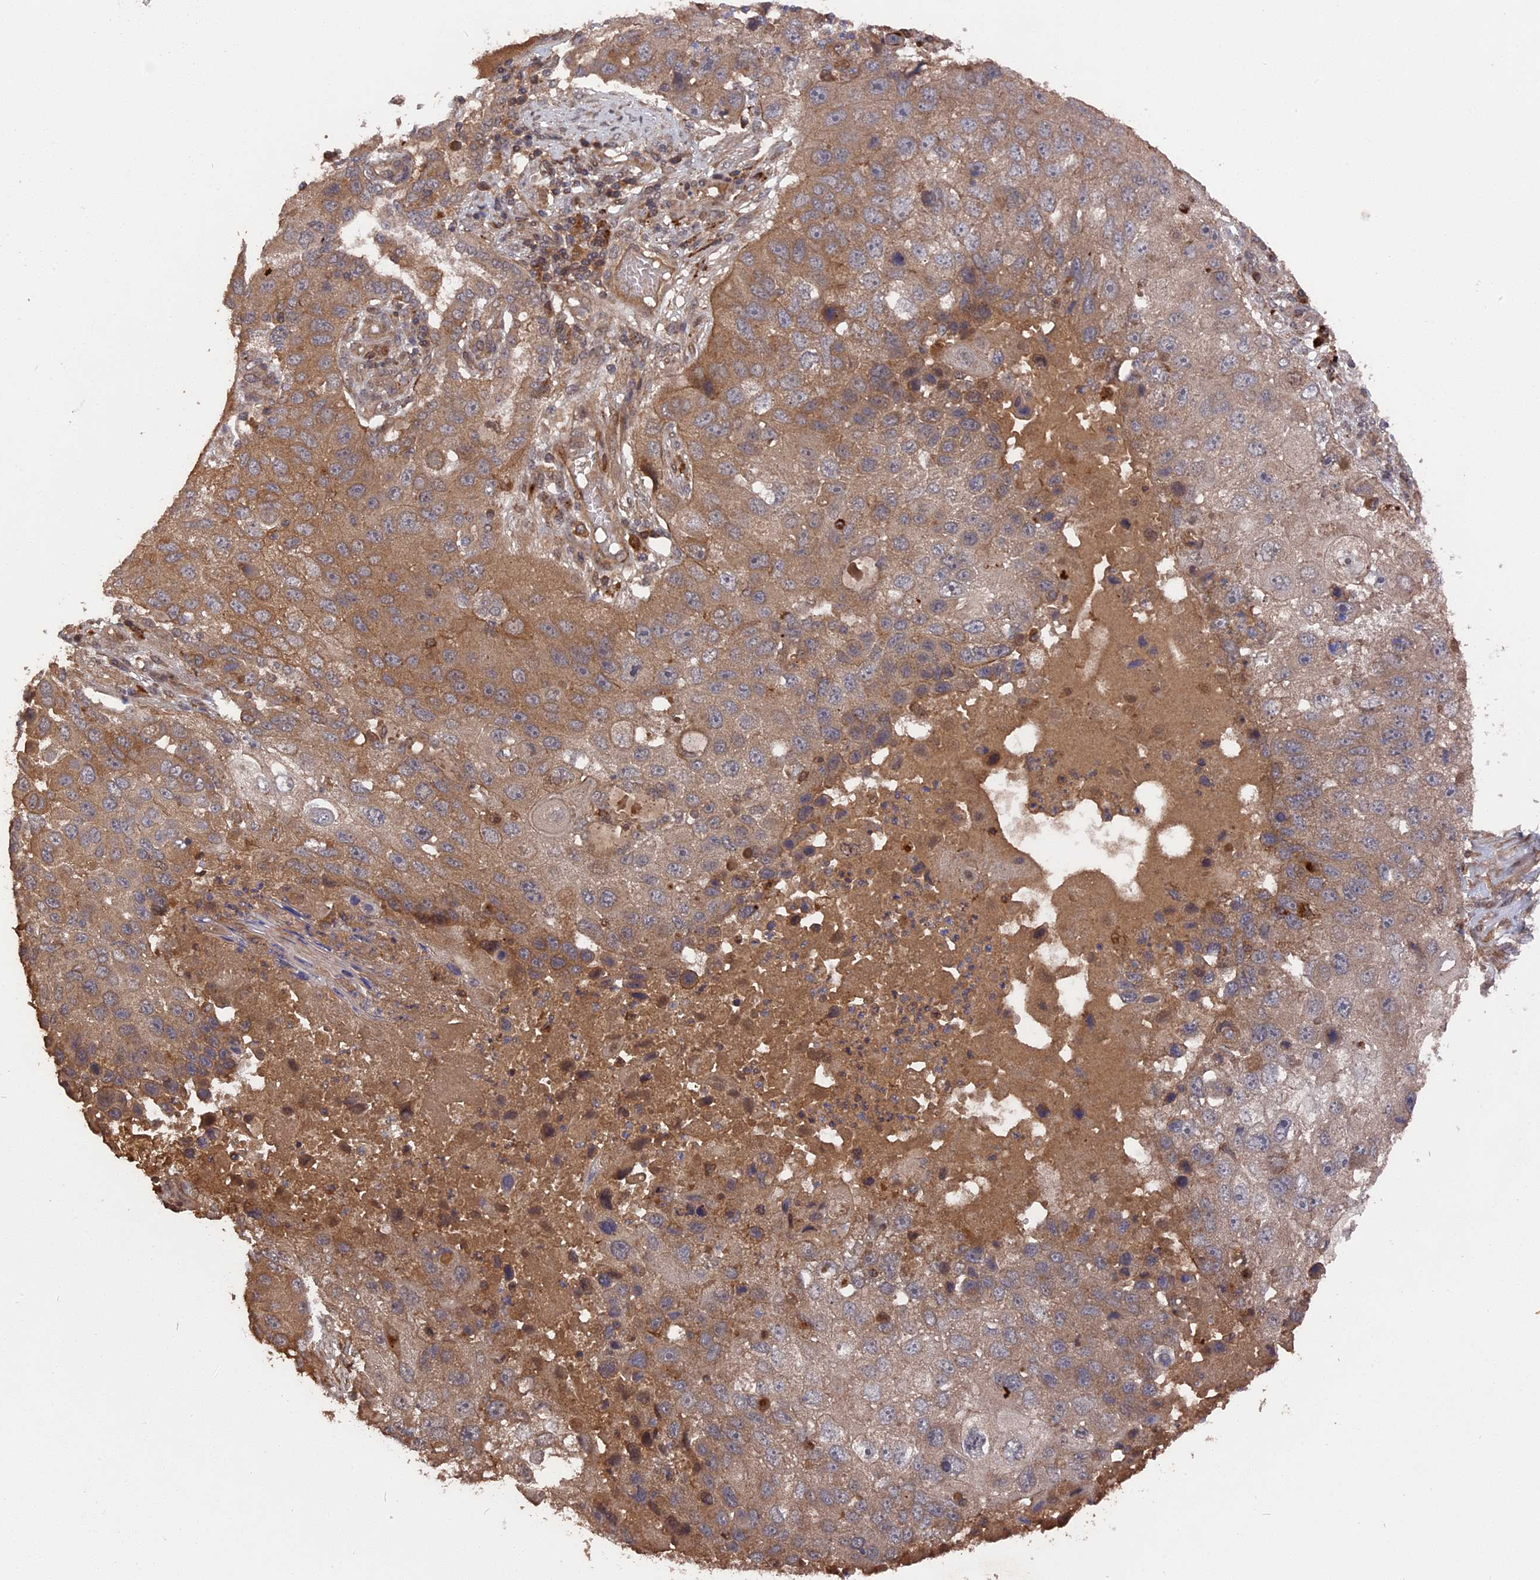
{"staining": {"intensity": "moderate", "quantity": "25%-75%", "location": "cytoplasmic/membranous"}, "tissue": "lung cancer", "cell_type": "Tumor cells", "image_type": "cancer", "snomed": [{"axis": "morphology", "description": "Squamous cell carcinoma, NOS"}, {"axis": "topography", "description": "Lung"}], "caption": "Protein expression analysis of human lung cancer reveals moderate cytoplasmic/membranous positivity in about 25%-75% of tumor cells. (DAB (3,3'-diaminobenzidine) IHC with brightfield microscopy, high magnification).", "gene": "TELO2", "patient": {"sex": "male", "age": 61}}